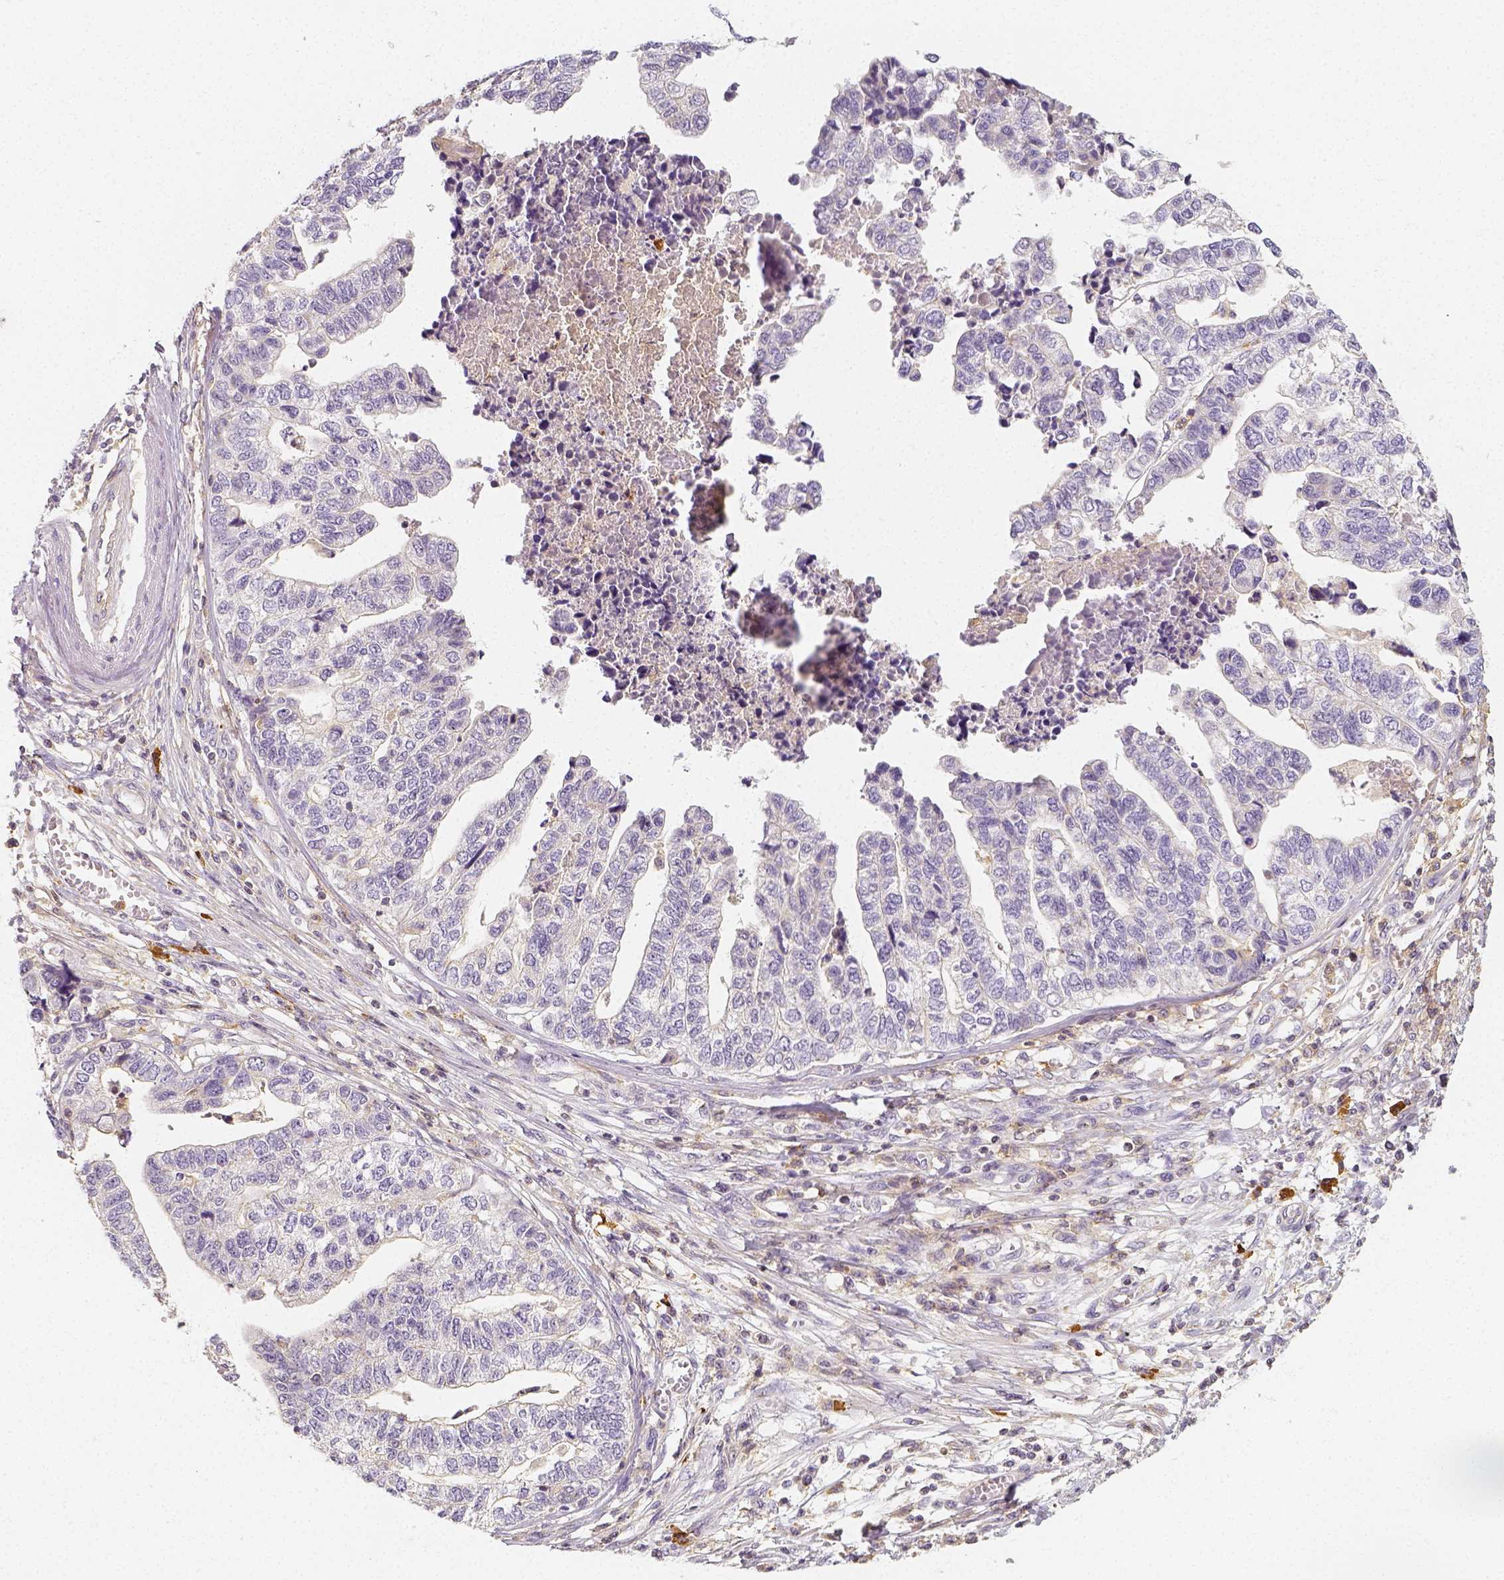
{"staining": {"intensity": "negative", "quantity": "none", "location": "none"}, "tissue": "stomach cancer", "cell_type": "Tumor cells", "image_type": "cancer", "snomed": [{"axis": "morphology", "description": "Adenocarcinoma, NOS"}, {"axis": "topography", "description": "Stomach, upper"}], "caption": "The IHC histopathology image has no significant staining in tumor cells of stomach adenocarcinoma tissue.", "gene": "PTPRJ", "patient": {"sex": "female", "age": 67}}